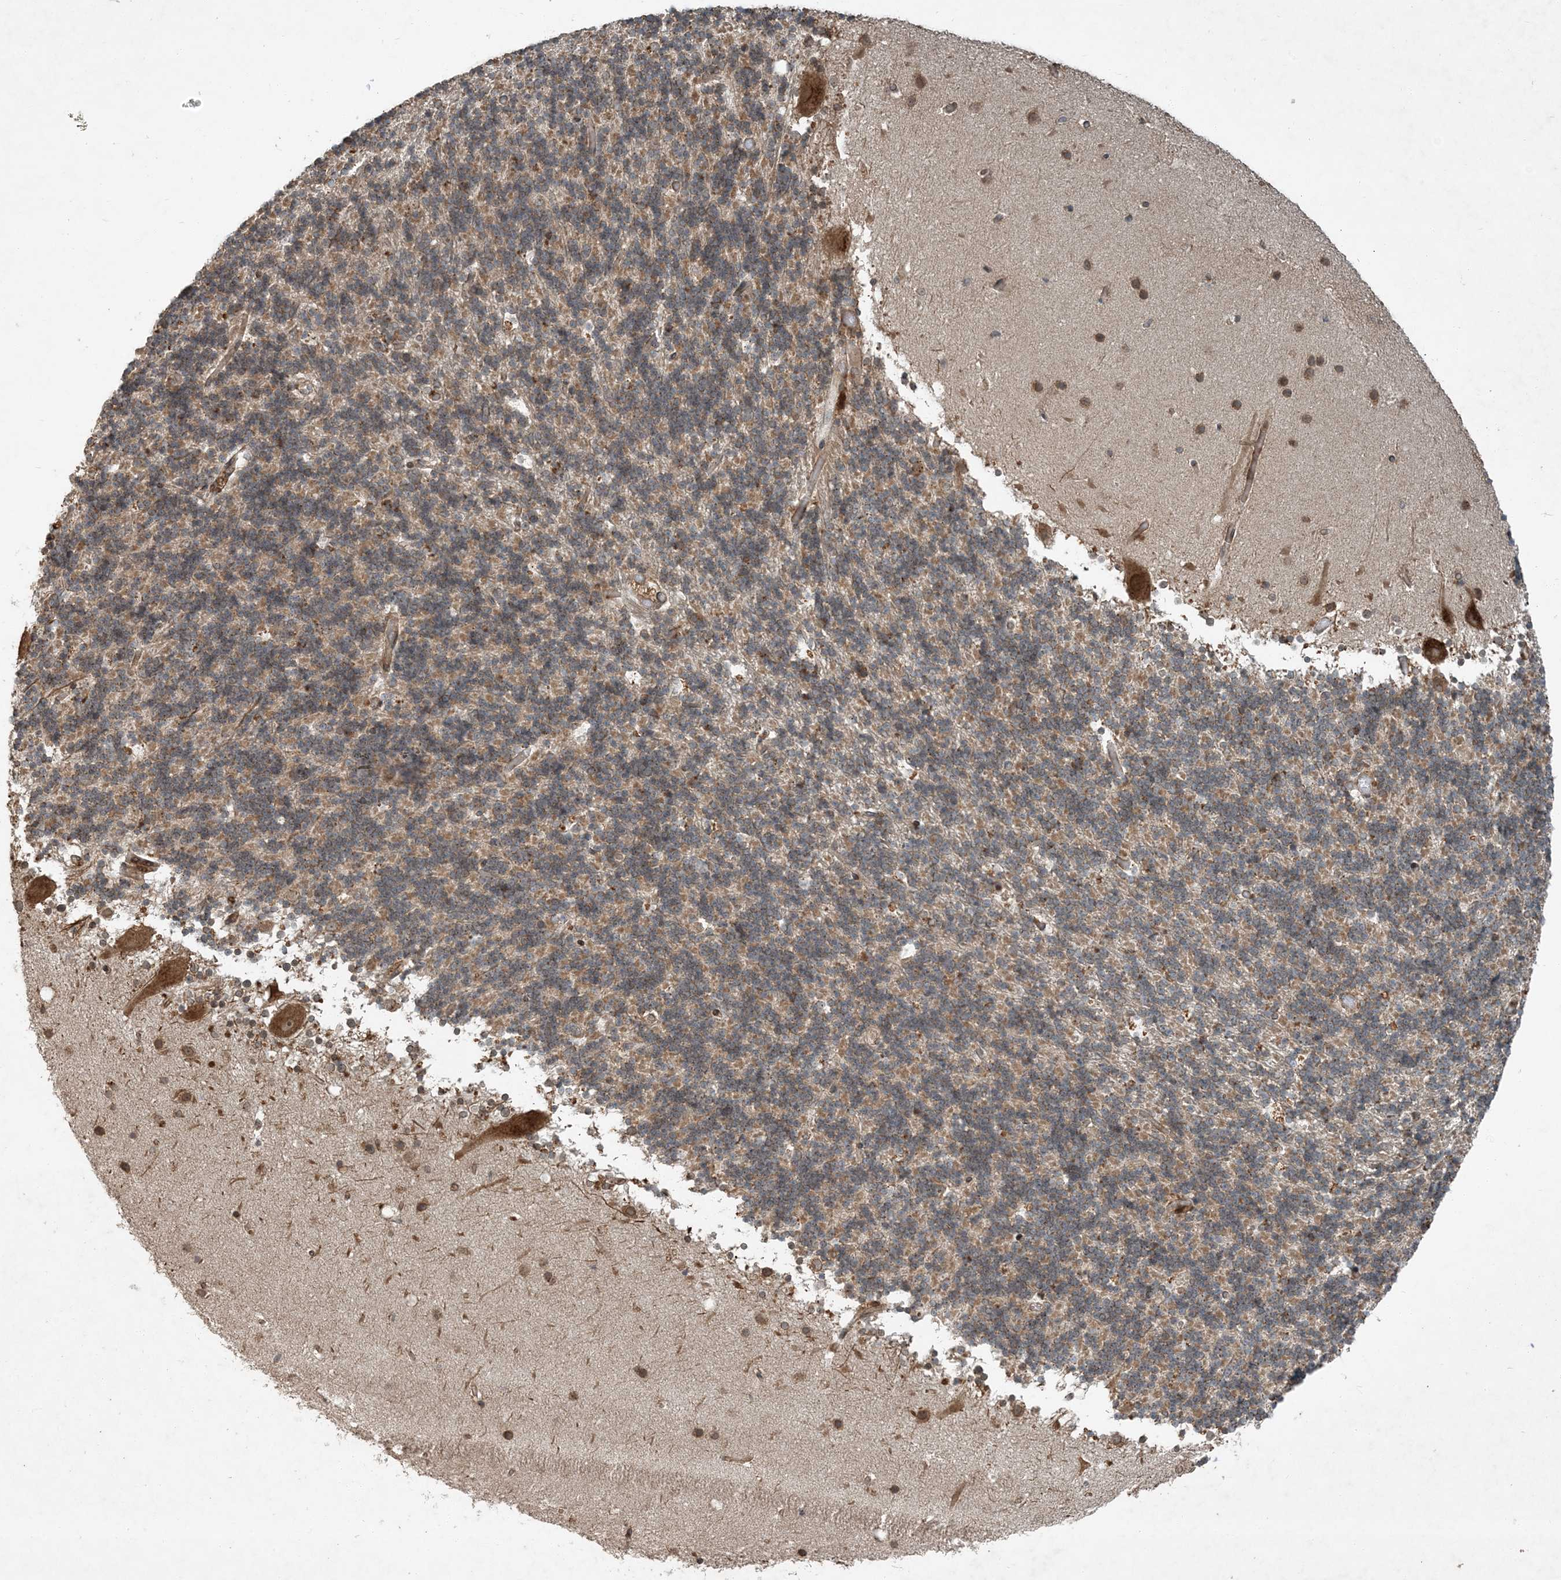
{"staining": {"intensity": "moderate", "quantity": "25%-75%", "location": "cytoplasmic/membranous"}, "tissue": "cerebellum", "cell_type": "Cells in granular layer", "image_type": "normal", "snomed": [{"axis": "morphology", "description": "Normal tissue, NOS"}, {"axis": "topography", "description": "Cerebellum"}], "caption": "High-power microscopy captured an immunohistochemistry histopathology image of normal cerebellum, revealing moderate cytoplasmic/membranous staining in about 25%-75% of cells in granular layer. The protein is shown in brown color, while the nuclei are stained blue.", "gene": "COMMD8", "patient": {"sex": "male", "age": 57}}